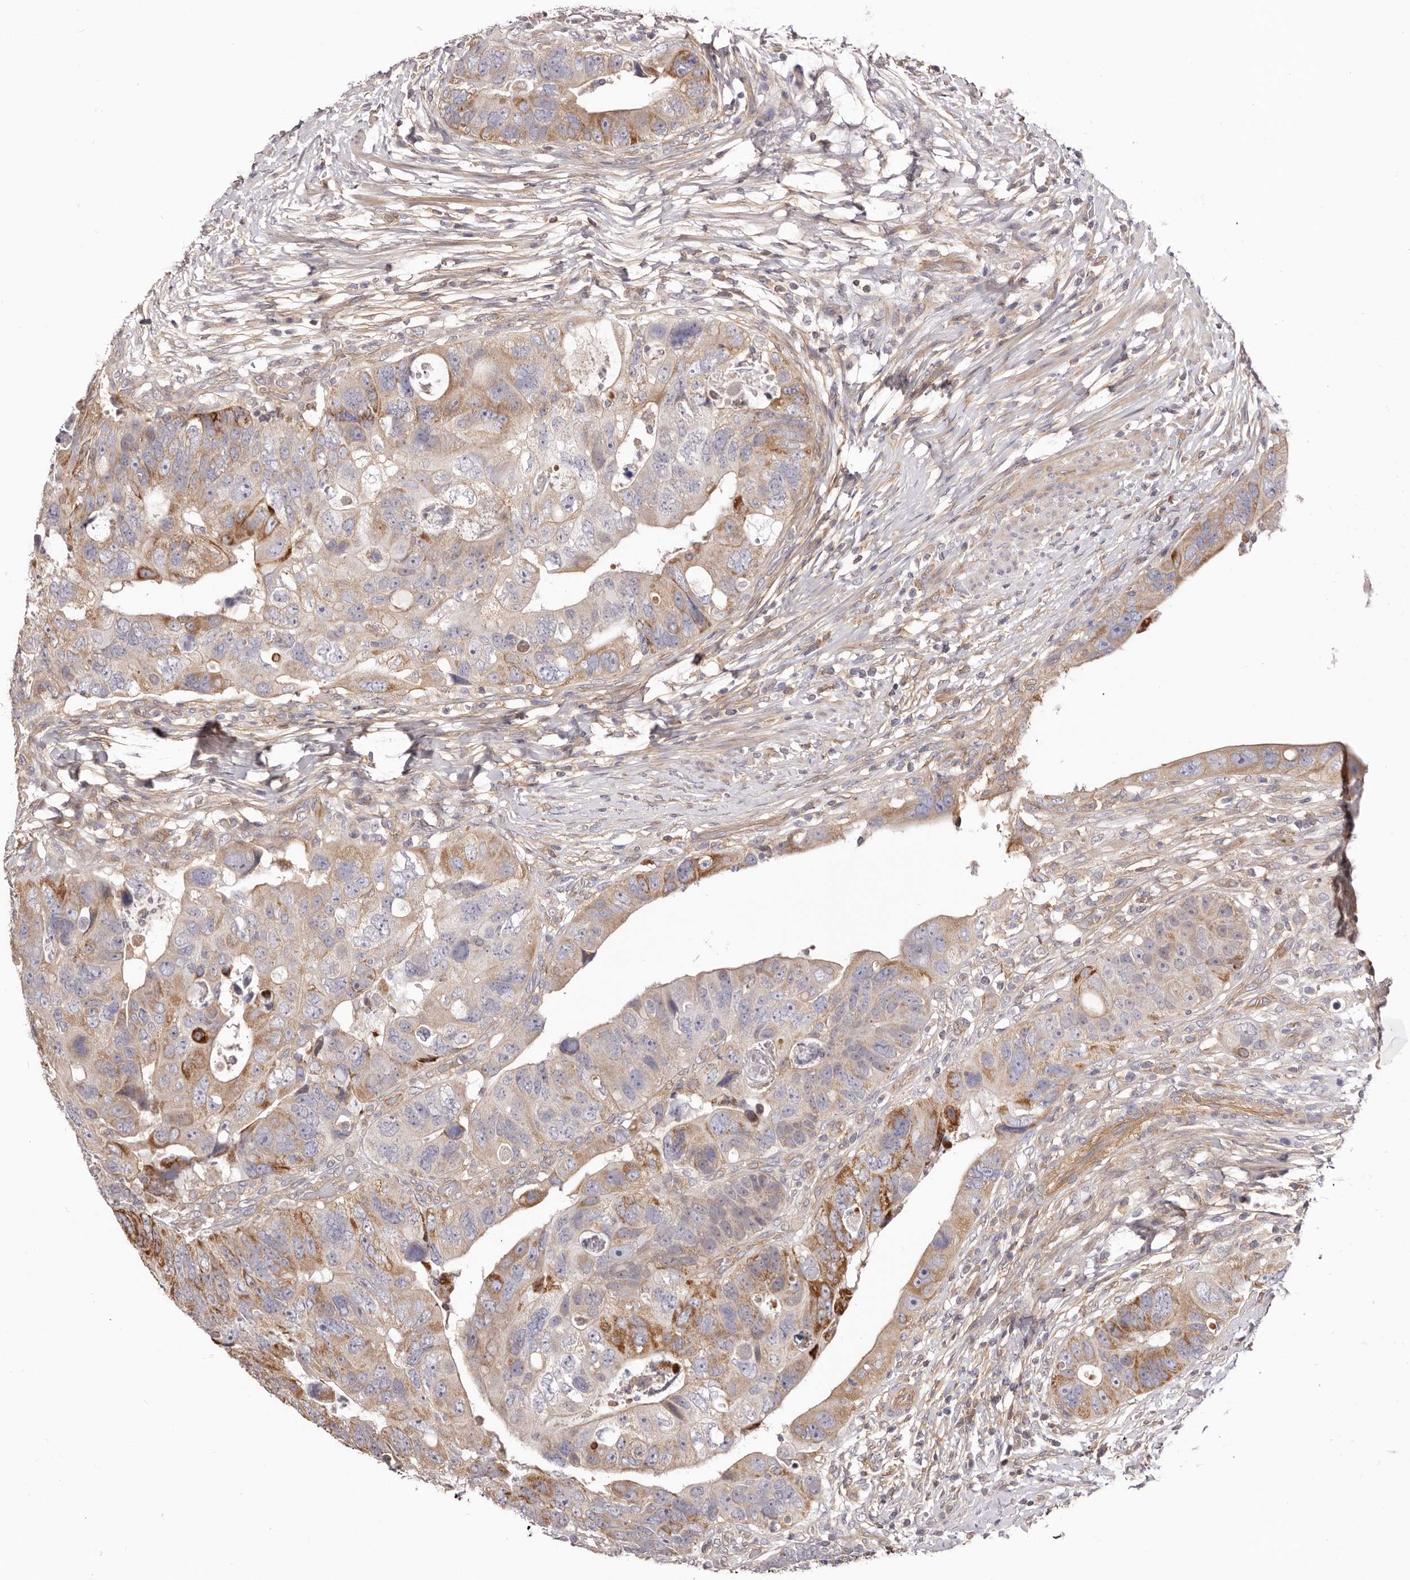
{"staining": {"intensity": "strong", "quantity": "<25%", "location": "cytoplasmic/membranous"}, "tissue": "colorectal cancer", "cell_type": "Tumor cells", "image_type": "cancer", "snomed": [{"axis": "morphology", "description": "Adenocarcinoma, NOS"}, {"axis": "topography", "description": "Rectum"}], "caption": "Adenocarcinoma (colorectal) tissue displays strong cytoplasmic/membranous staining in about <25% of tumor cells, visualized by immunohistochemistry.", "gene": "DMRT2", "patient": {"sex": "male", "age": 59}}